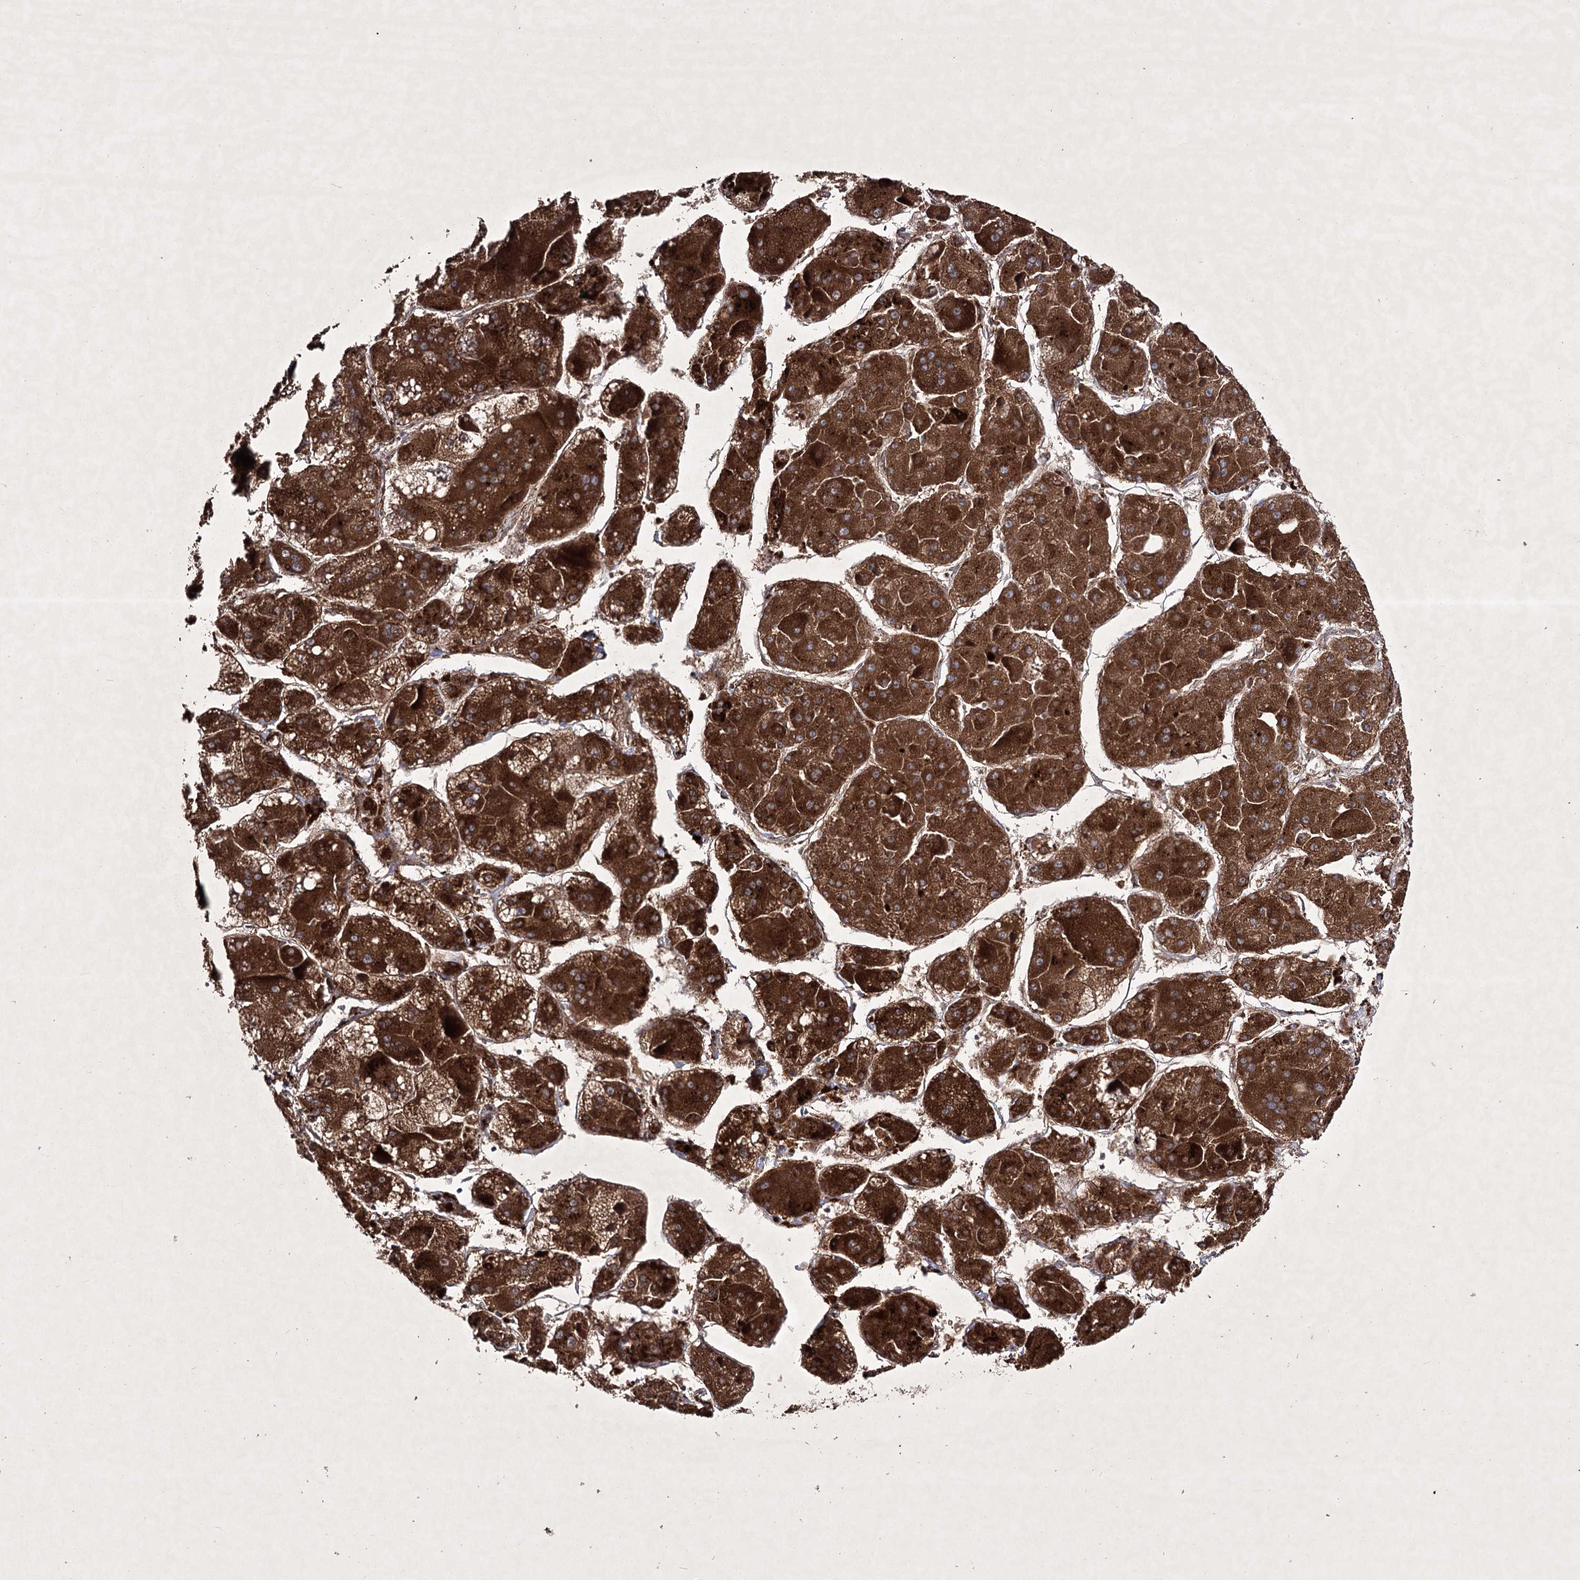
{"staining": {"intensity": "strong", "quantity": ">75%", "location": "cytoplasmic/membranous"}, "tissue": "liver cancer", "cell_type": "Tumor cells", "image_type": "cancer", "snomed": [{"axis": "morphology", "description": "Carcinoma, Hepatocellular, NOS"}, {"axis": "topography", "description": "Liver"}], "caption": "Immunohistochemistry (IHC) of human liver hepatocellular carcinoma displays high levels of strong cytoplasmic/membranous expression in about >75% of tumor cells.", "gene": "ALG9", "patient": {"sex": "female", "age": 73}}